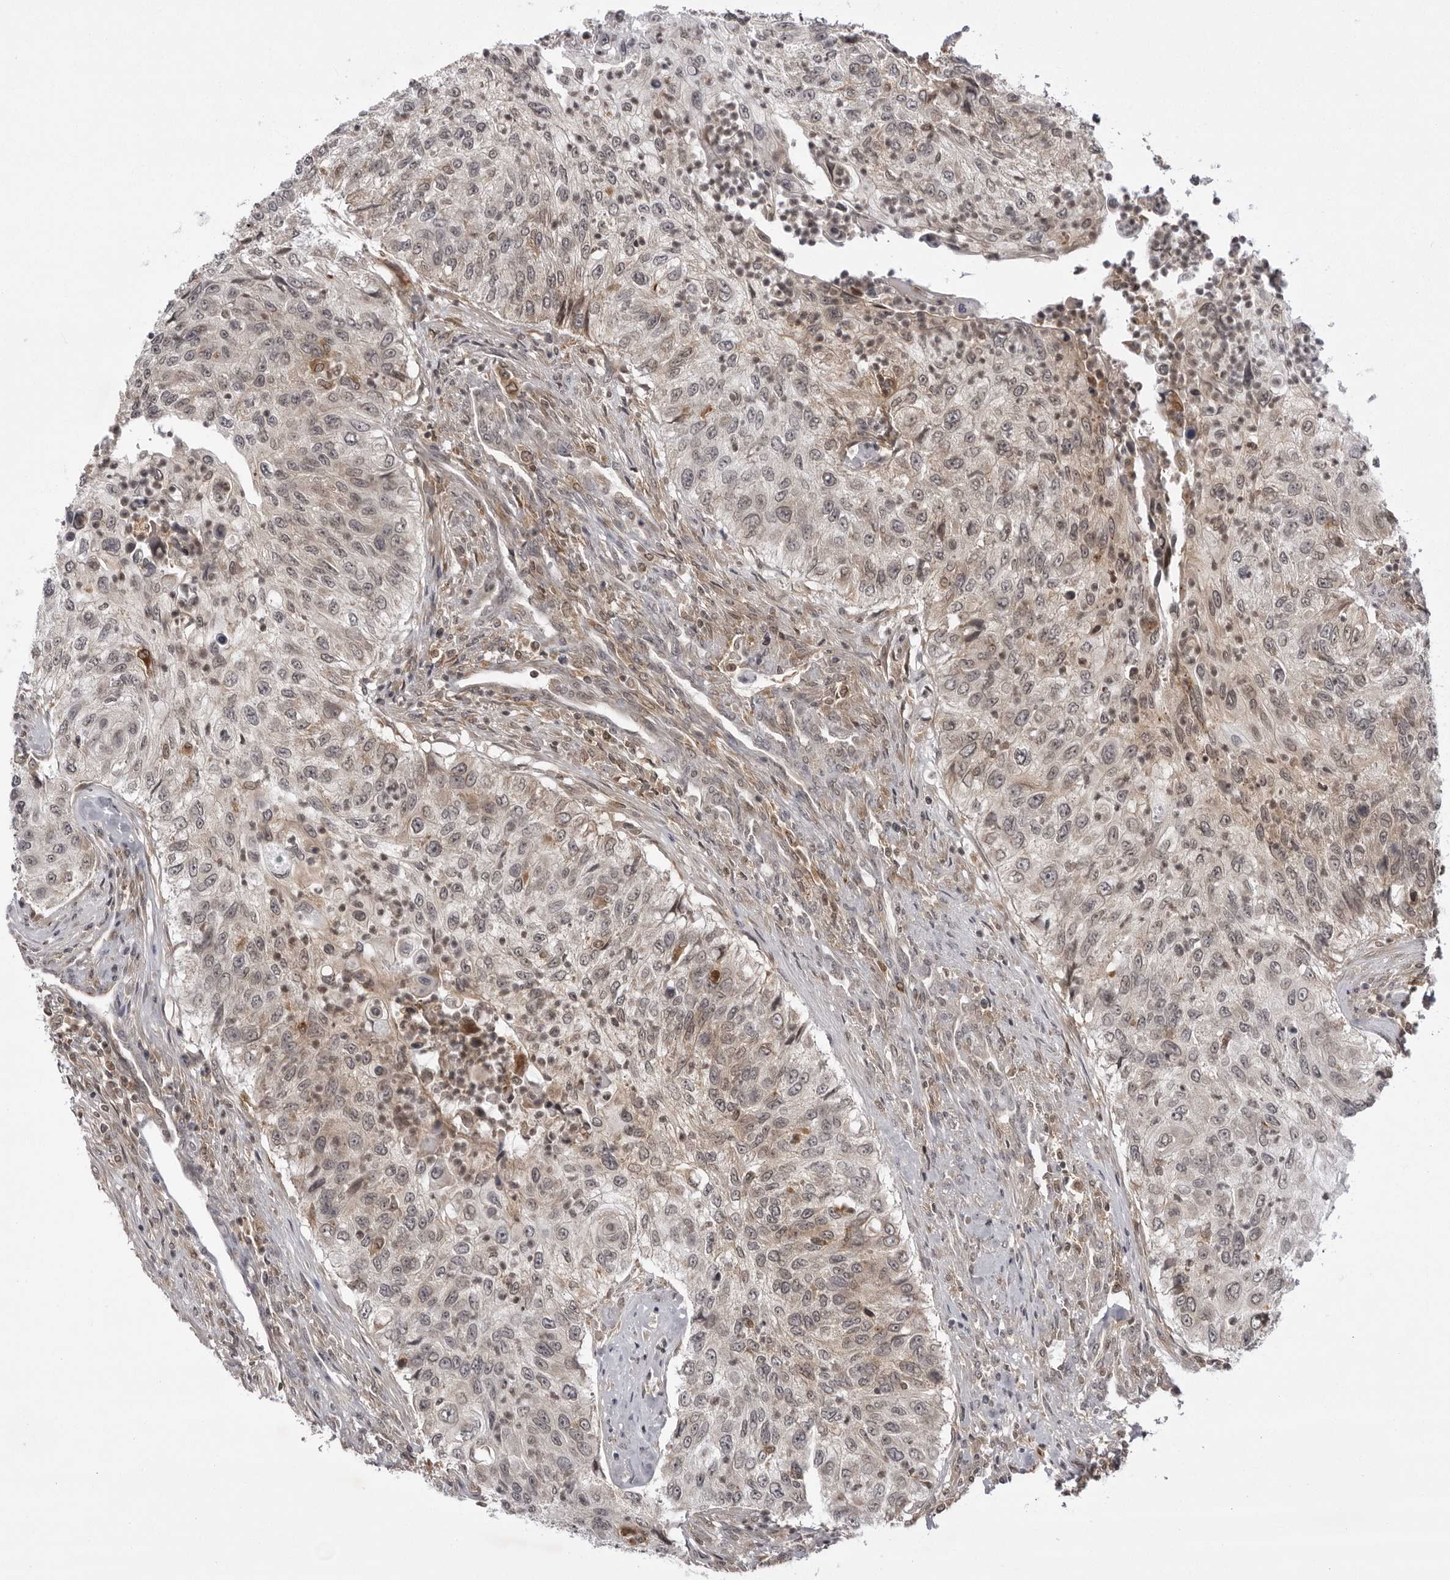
{"staining": {"intensity": "weak", "quantity": "25%-75%", "location": "cytoplasmic/membranous"}, "tissue": "urothelial cancer", "cell_type": "Tumor cells", "image_type": "cancer", "snomed": [{"axis": "morphology", "description": "Urothelial carcinoma, High grade"}, {"axis": "topography", "description": "Urinary bladder"}], "caption": "Human high-grade urothelial carcinoma stained with a brown dye displays weak cytoplasmic/membranous positive expression in approximately 25%-75% of tumor cells.", "gene": "USP43", "patient": {"sex": "female", "age": 60}}